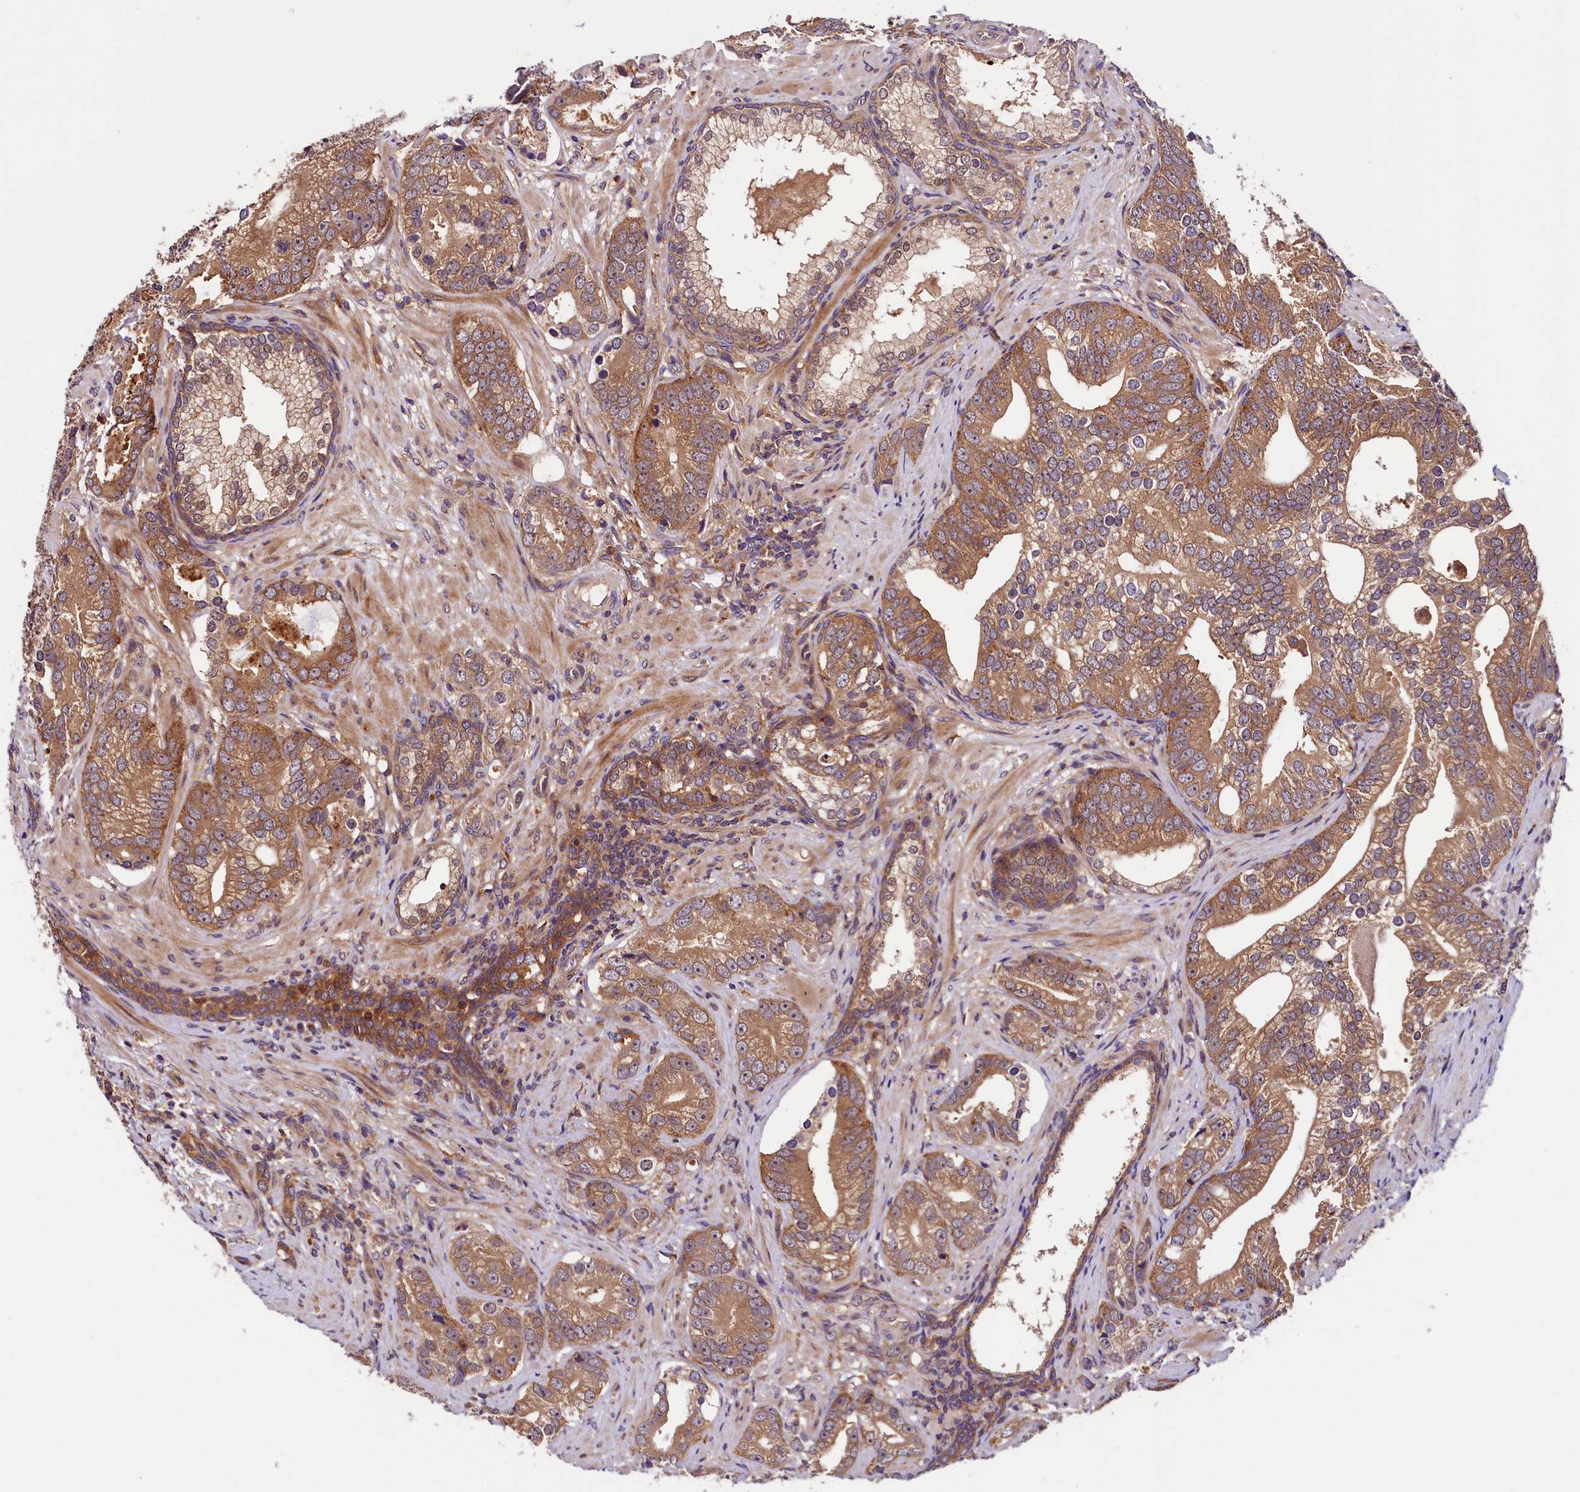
{"staining": {"intensity": "moderate", "quantity": ">75%", "location": "cytoplasmic/membranous"}, "tissue": "prostate cancer", "cell_type": "Tumor cells", "image_type": "cancer", "snomed": [{"axis": "morphology", "description": "Adenocarcinoma, High grade"}, {"axis": "topography", "description": "Prostate"}], "caption": "High-magnification brightfield microscopy of prostate cancer (high-grade adenocarcinoma) stained with DAB (brown) and counterstained with hematoxylin (blue). tumor cells exhibit moderate cytoplasmic/membranous positivity is identified in approximately>75% of cells.", "gene": "VPS35", "patient": {"sex": "male", "age": 75}}